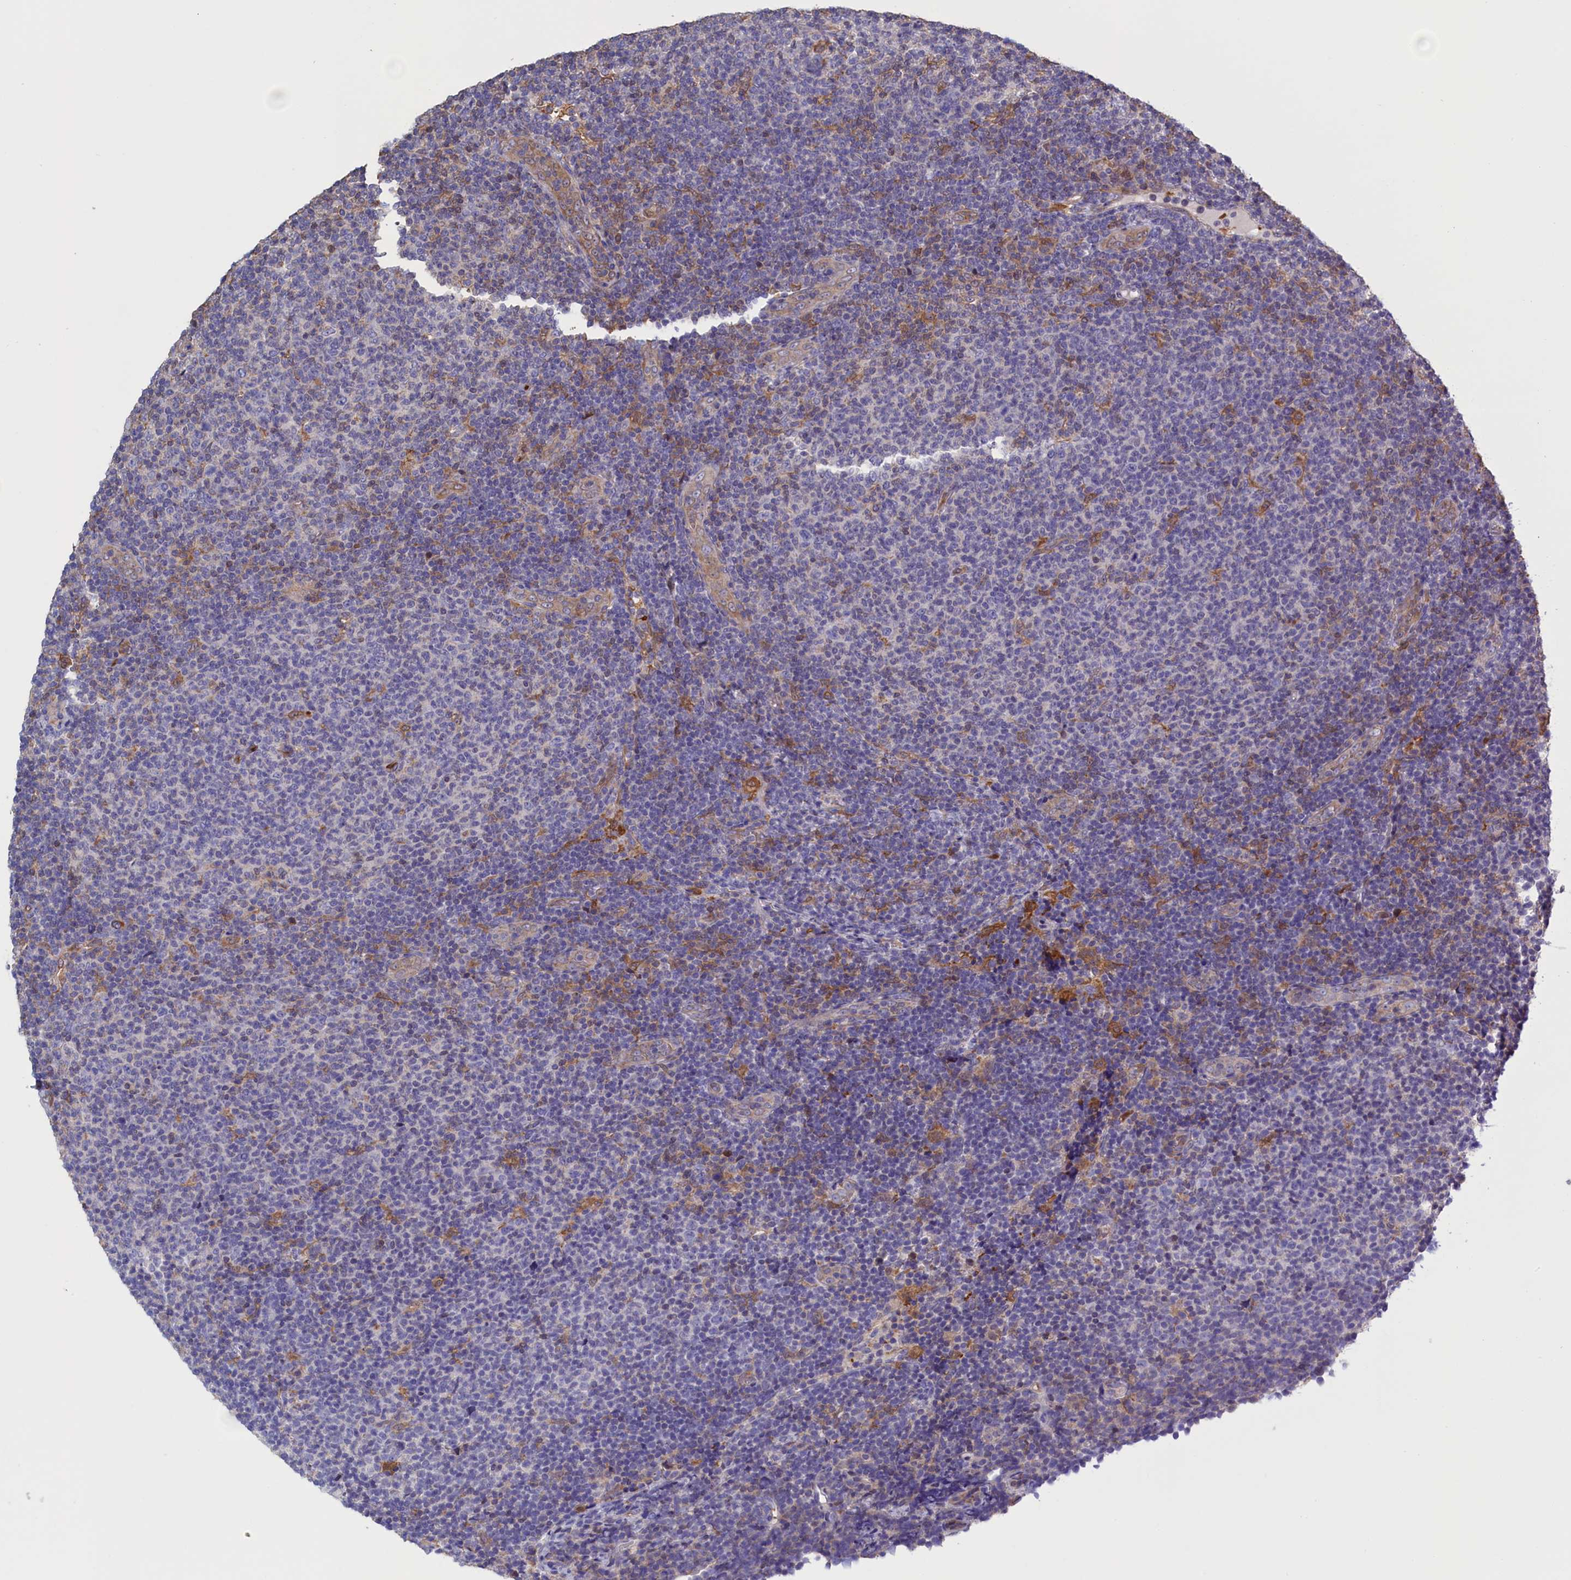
{"staining": {"intensity": "negative", "quantity": "none", "location": "none"}, "tissue": "lymphoma", "cell_type": "Tumor cells", "image_type": "cancer", "snomed": [{"axis": "morphology", "description": "Malignant lymphoma, non-Hodgkin's type, Low grade"}, {"axis": "topography", "description": "Lymph node"}], "caption": "Immunohistochemistry image of neoplastic tissue: lymphoma stained with DAB (3,3'-diaminobenzidine) exhibits no significant protein staining in tumor cells.", "gene": "ARHGAP18", "patient": {"sex": "male", "age": 66}}